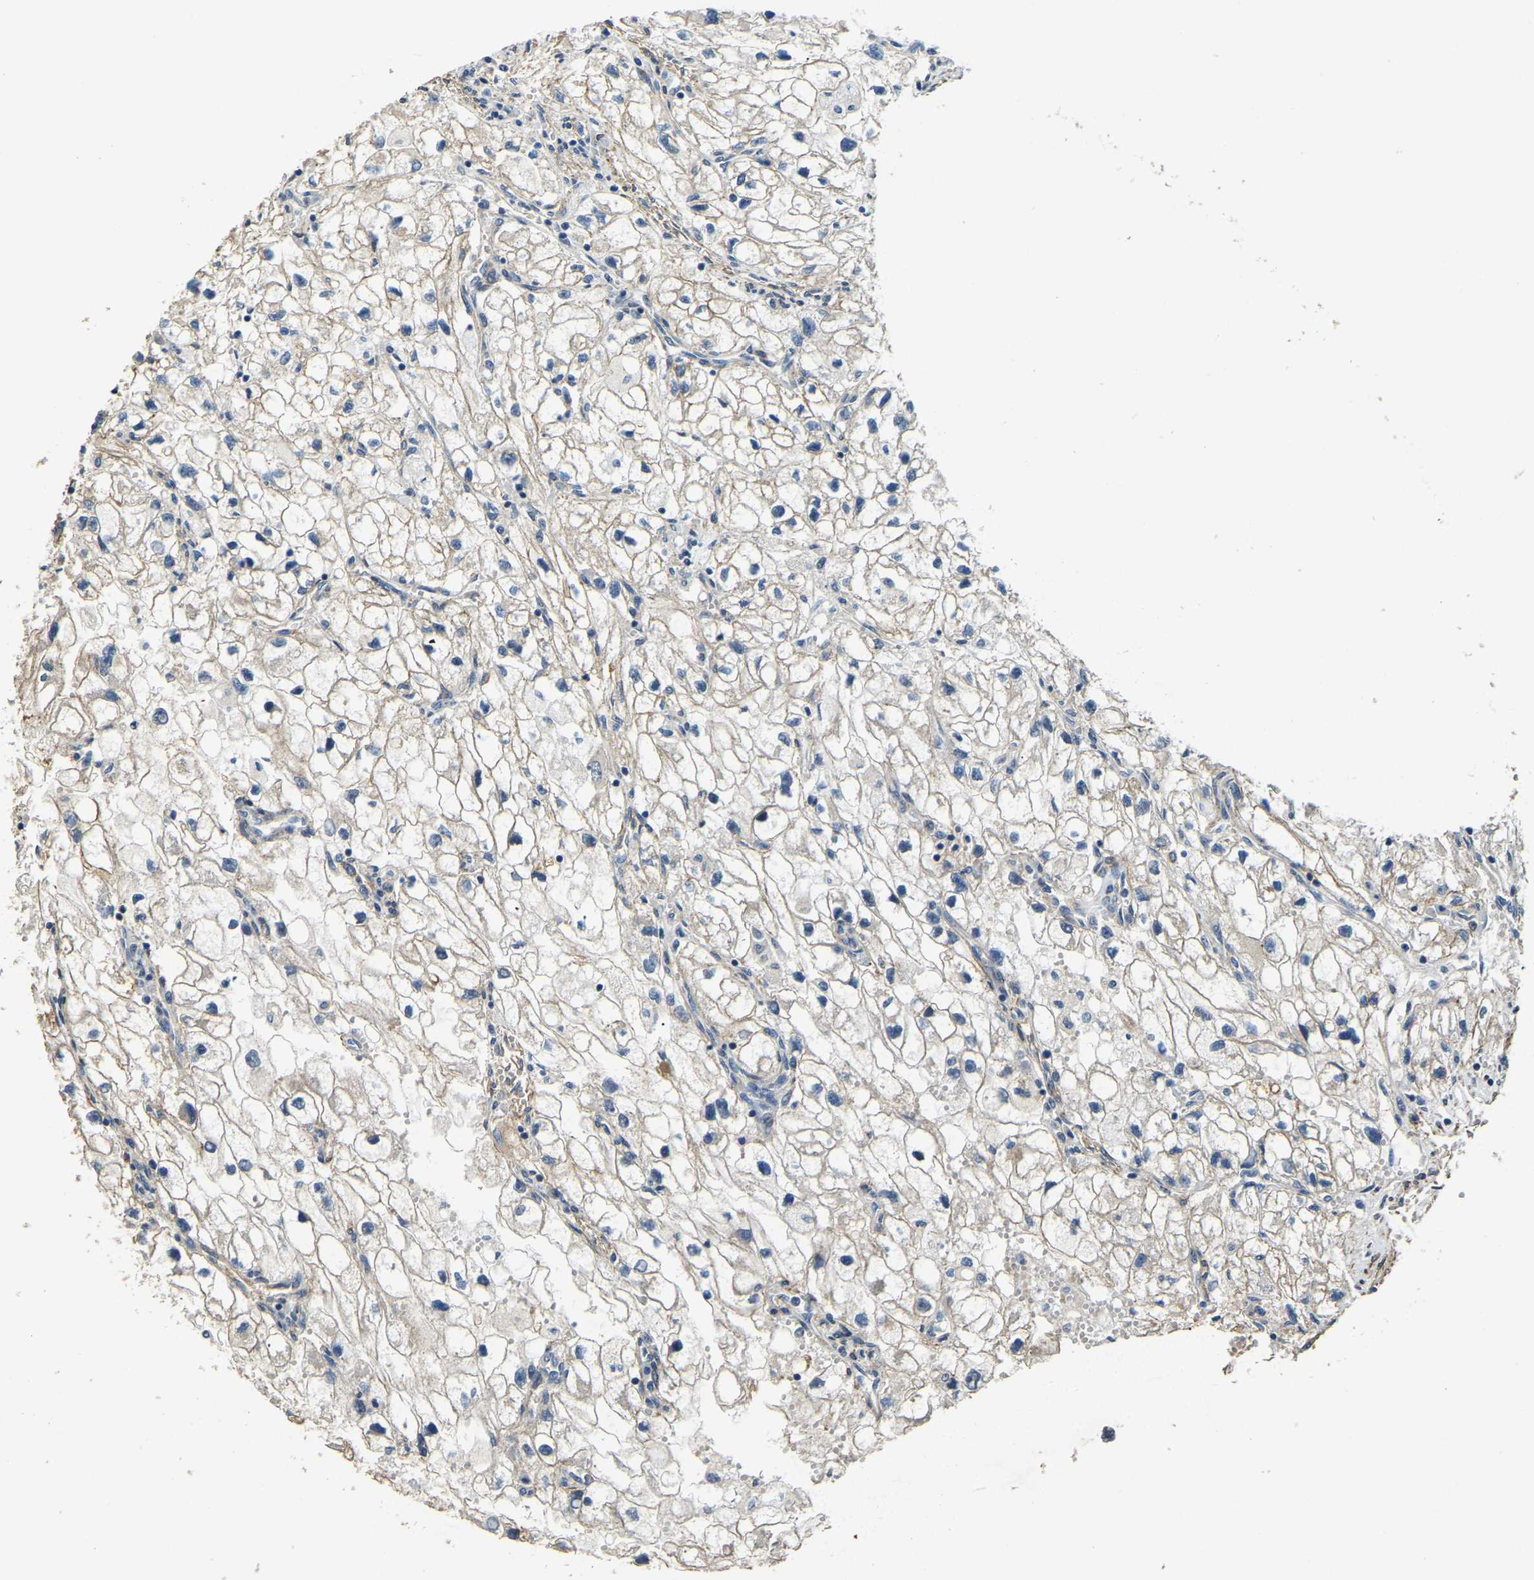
{"staining": {"intensity": "weak", "quantity": "<25%", "location": "cytoplasmic/membranous"}, "tissue": "renal cancer", "cell_type": "Tumor cells", "image_type": "cancer", "snomed": [{"axis": "morphology", "description": "Adenocarcinoma, NOS"}, {"axis": "topography", "description": "Kidney"}], "caption": "High magnification brightfield microscopy of adenocarcinoma (renal) stained with DAB (3,3'-diaminobenzidine) (brown) and counterstained with hematoxylin (blue): tumor cells show no significant staining. Brightfield microscopy of immunohistochemistry stained with DAB (brown) and hematoxylin (blue), captured at high magnification.", "gene": "RNF39", "patient": {"sex": "female", "age": 70}}